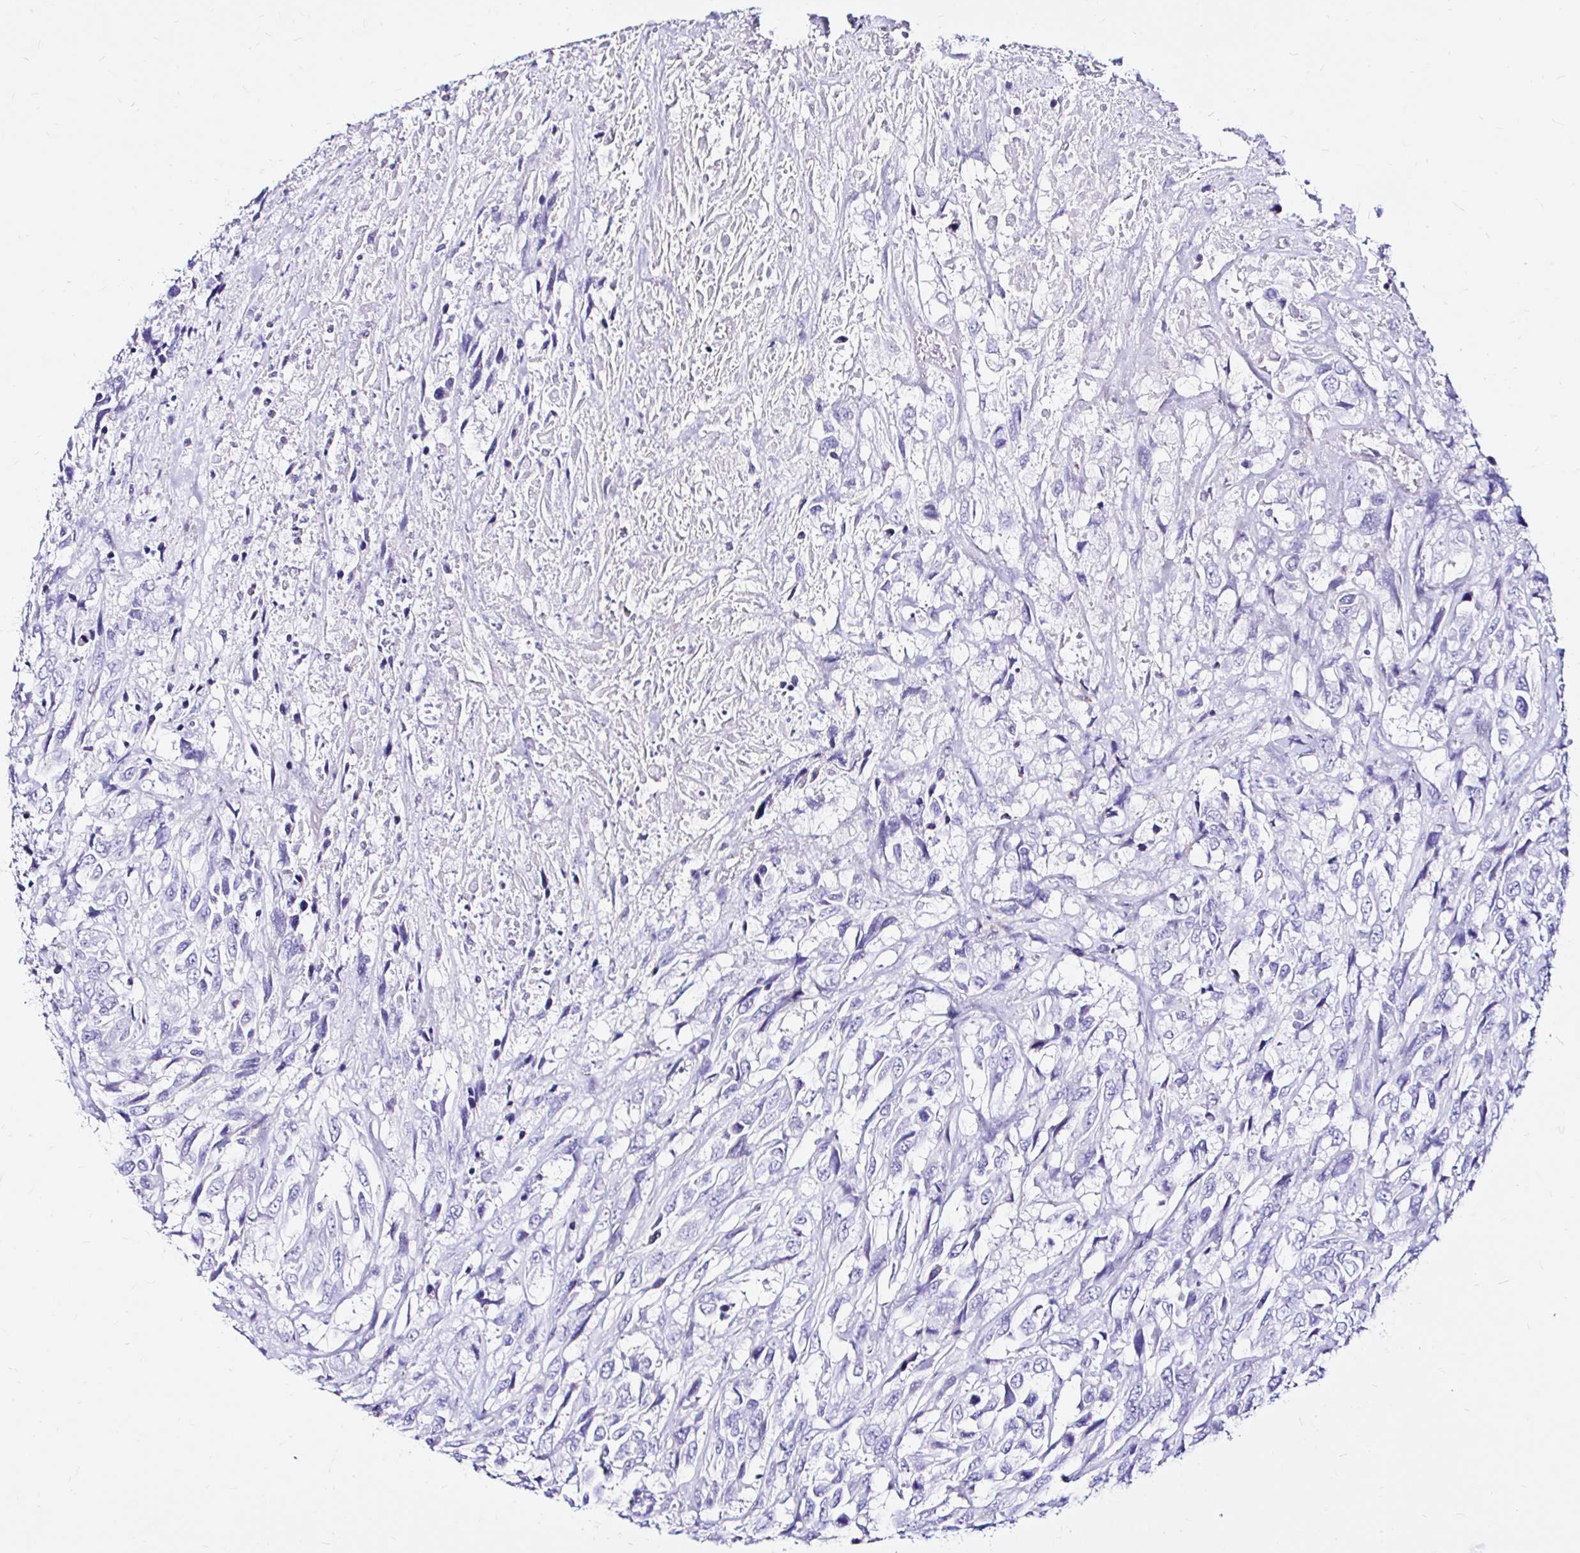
{"staining": {"intensity": "negative", "quantity": "none", "location": "none"}, "tissue": "urothelial cancer", "cell_type": "Tumor cells", "image_type": "cancer", "snomed": [{"axis": "morphology", "description": "Urothelial carcinoma, High grade"}, {"axis": "topography", "description": "Urinary bladder"}], "caption": "Image shows no protein staining in tumor cells of urothelial cancer tissue.", "gene": "ZNF432", "patient": {"sex": "female", "age": 70}}